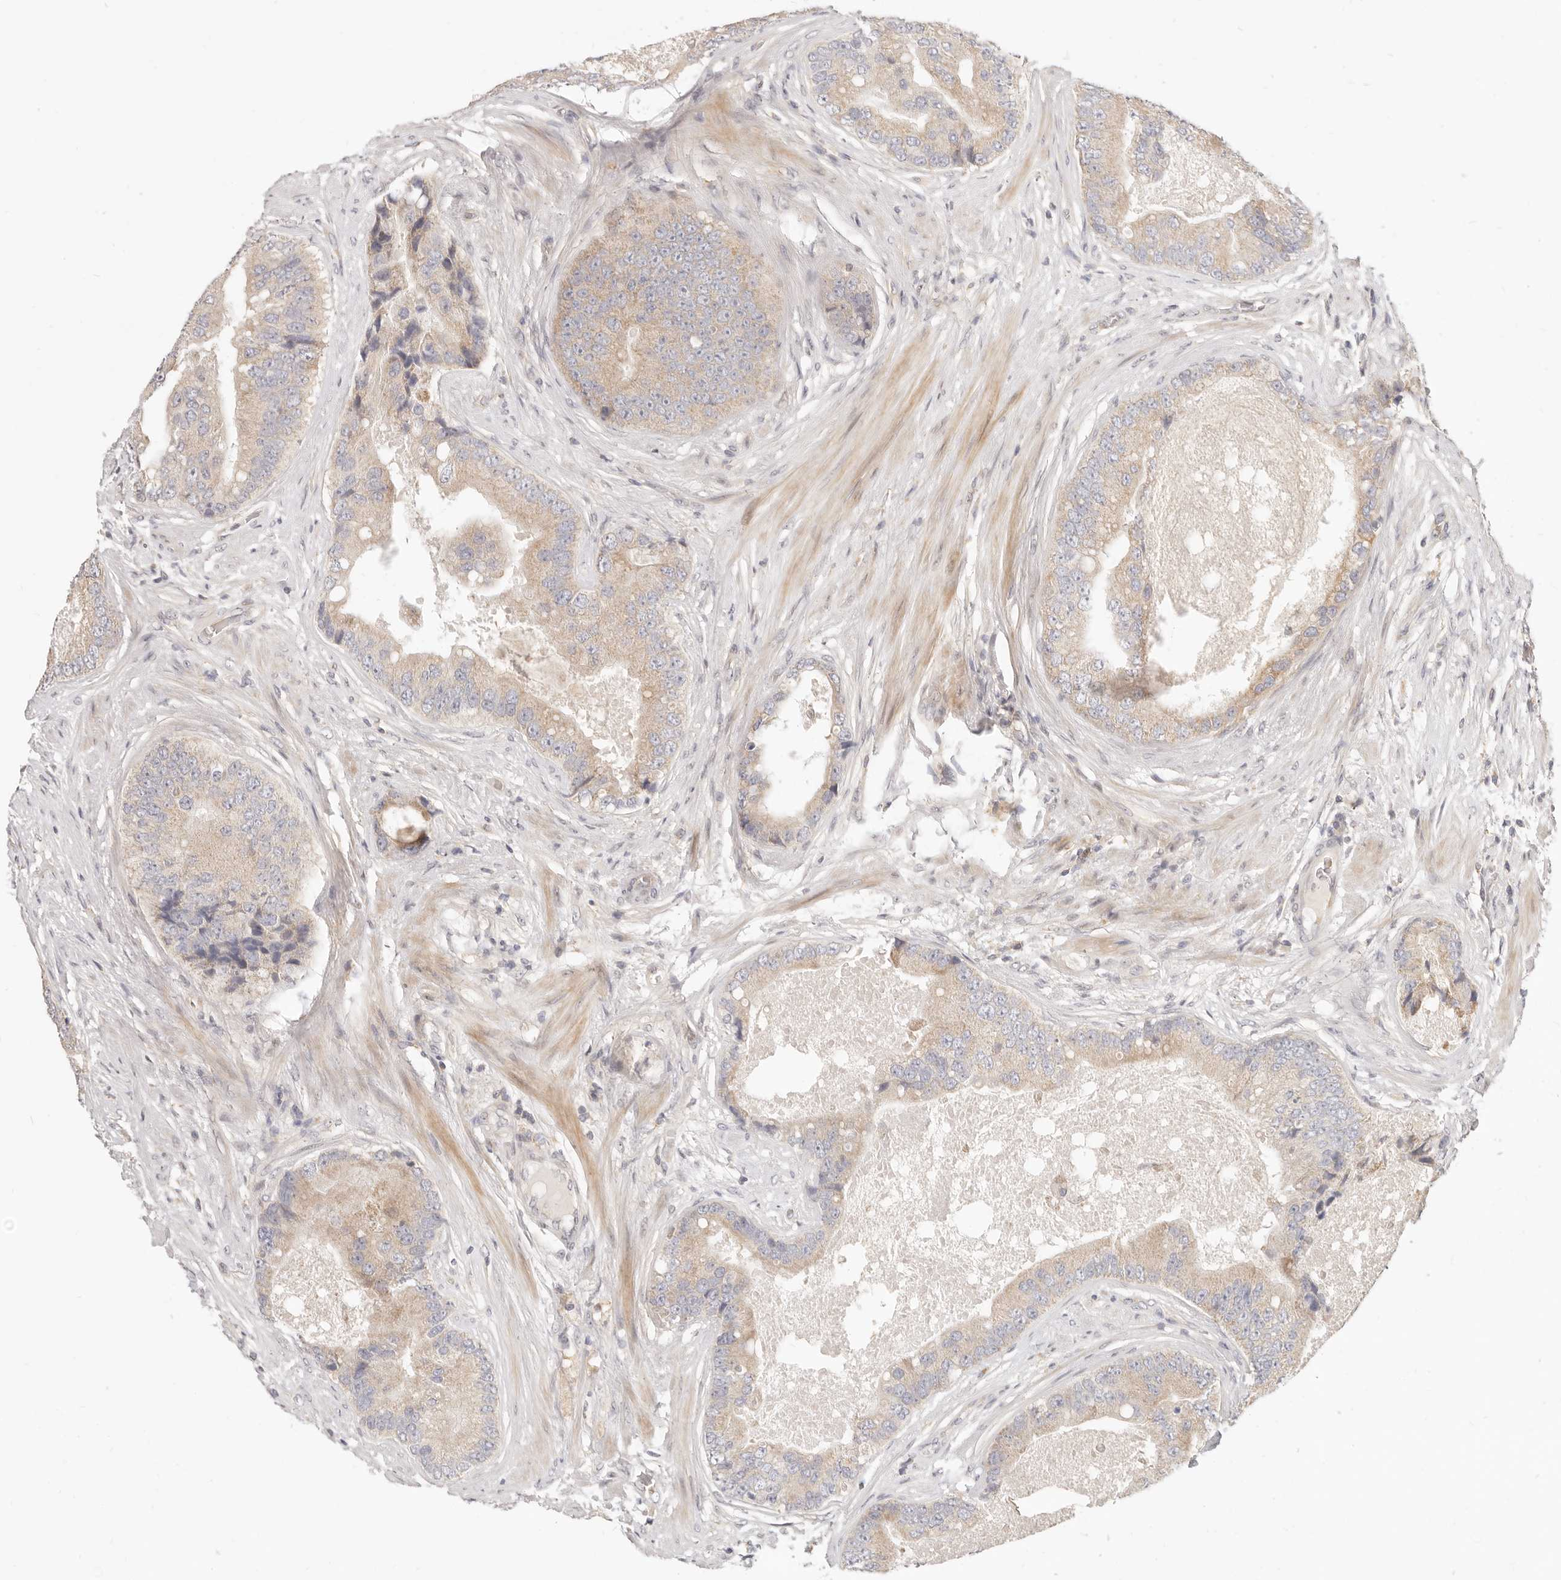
{"staining": {"intensity": "weak", "quantity": "25%-75%", "location": "cytoplasmic/membranous"}, "tissue": "prostate cancer", "cell_type": "Tumor cells", "image_type": "cancer", "snomed": [{"axis": "morphology", "description": "Adenocarcinoma, High grade"}, {"axis": "topography", "description": "Prostate"}], "caption": "Immunohistochemistry histopathology image of high-grade adenocarcinoma (prostate) stained for a protein (brown), which demonstrates low levels of weak cytoplasmic/membranous expression in approximately 25%-75% of tumor cells.", "gene": "LTB4R2", "patient": {"sex": "male", "age": 70}}